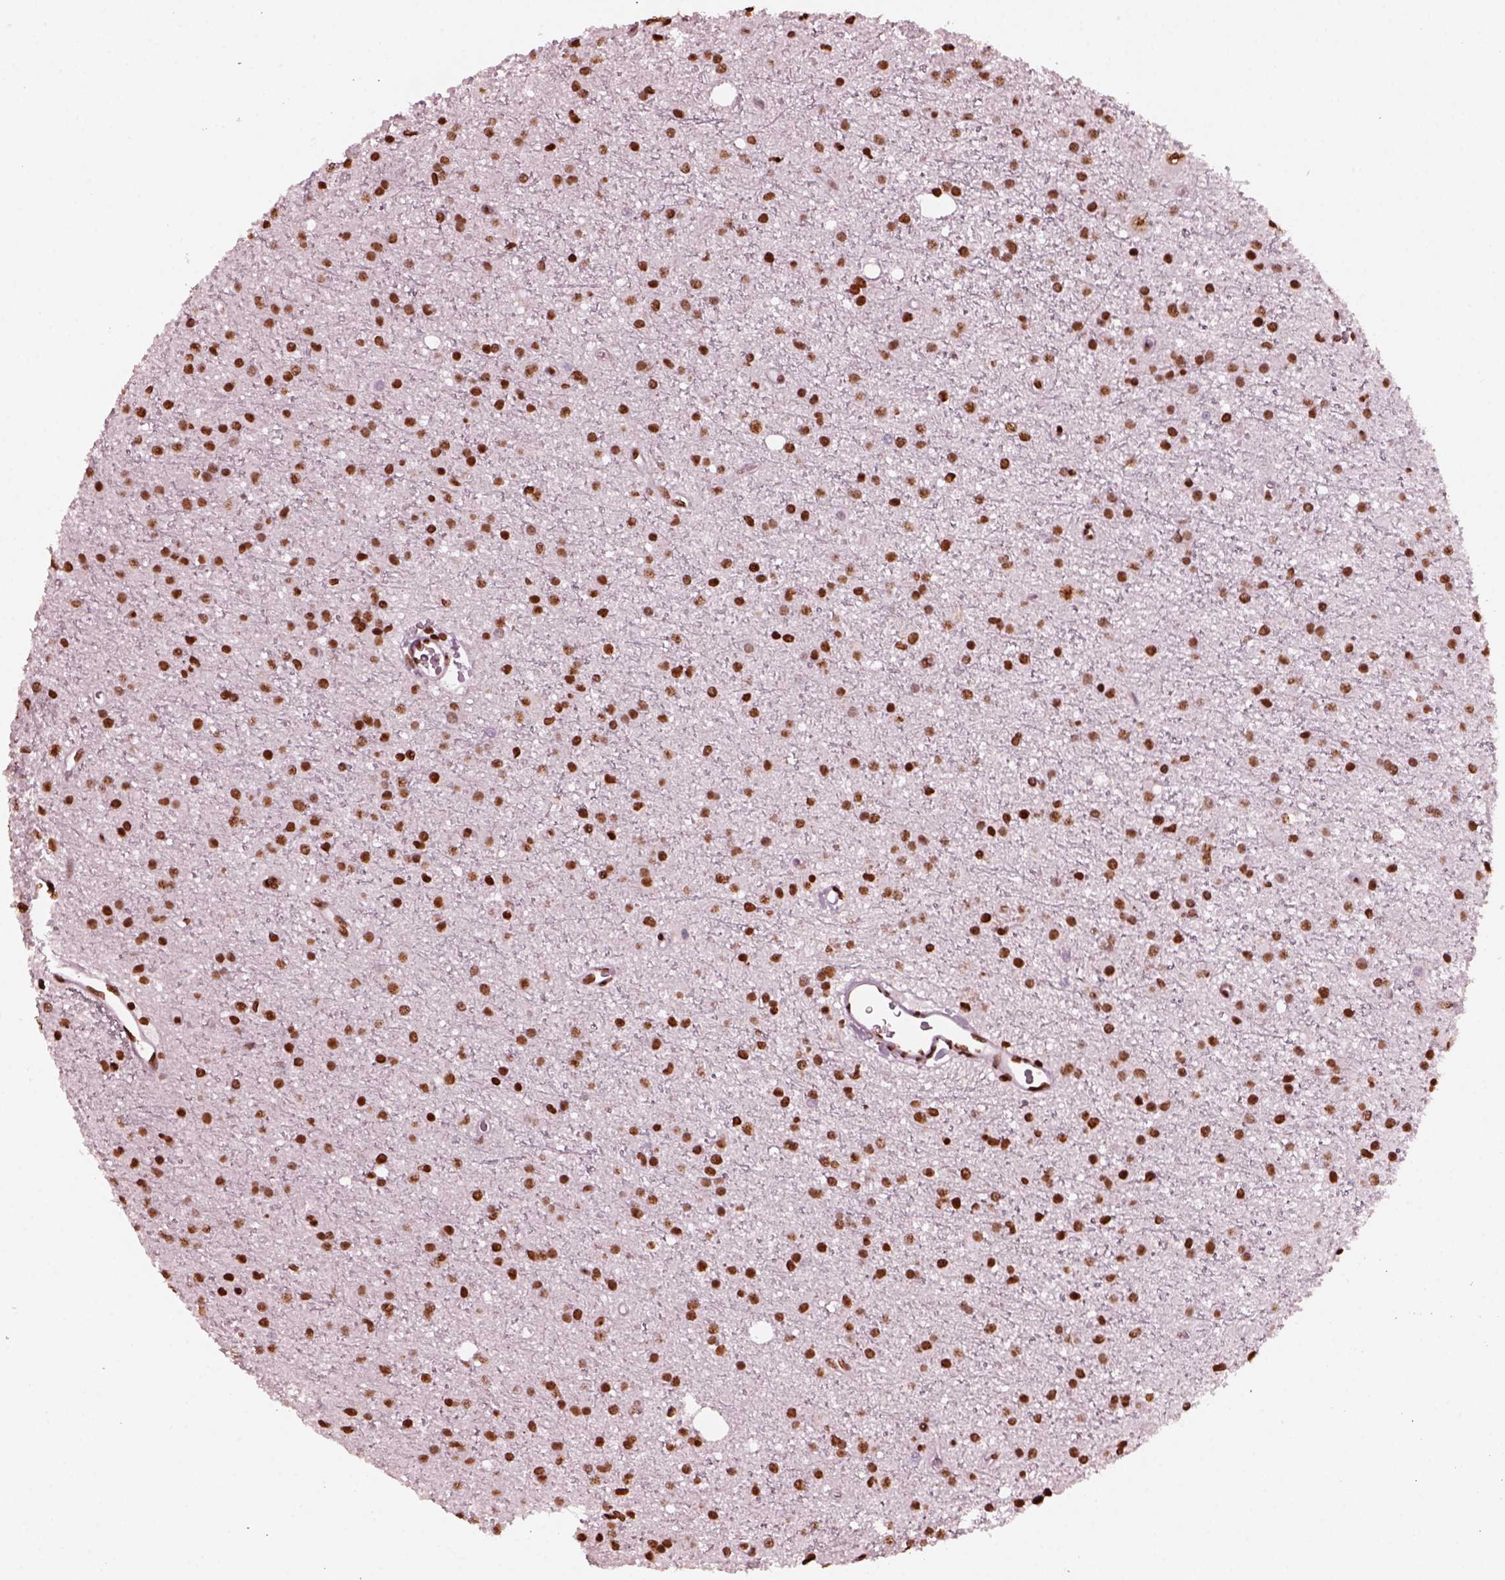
{"staining": {"intensity": "strong", "quantity": ">75%", "location": "nuclear"}, "tissue": "glioma", "cell_type": "Tumor cells", "image_type": "cancer", "snomed": [{"axis": "morphology", "description": "Glioma, malignant, Low grade"}, {"axis": "topography", "description": "Brain"}], "caption": "Immunohistochemical staining of malignant glioma (low-grade) reveals high levels of strong nuclear expression in approximately >75% of tumor cells.", "gene": "CBFA2T3", "patient": {"sex": "male", "age": 27}}